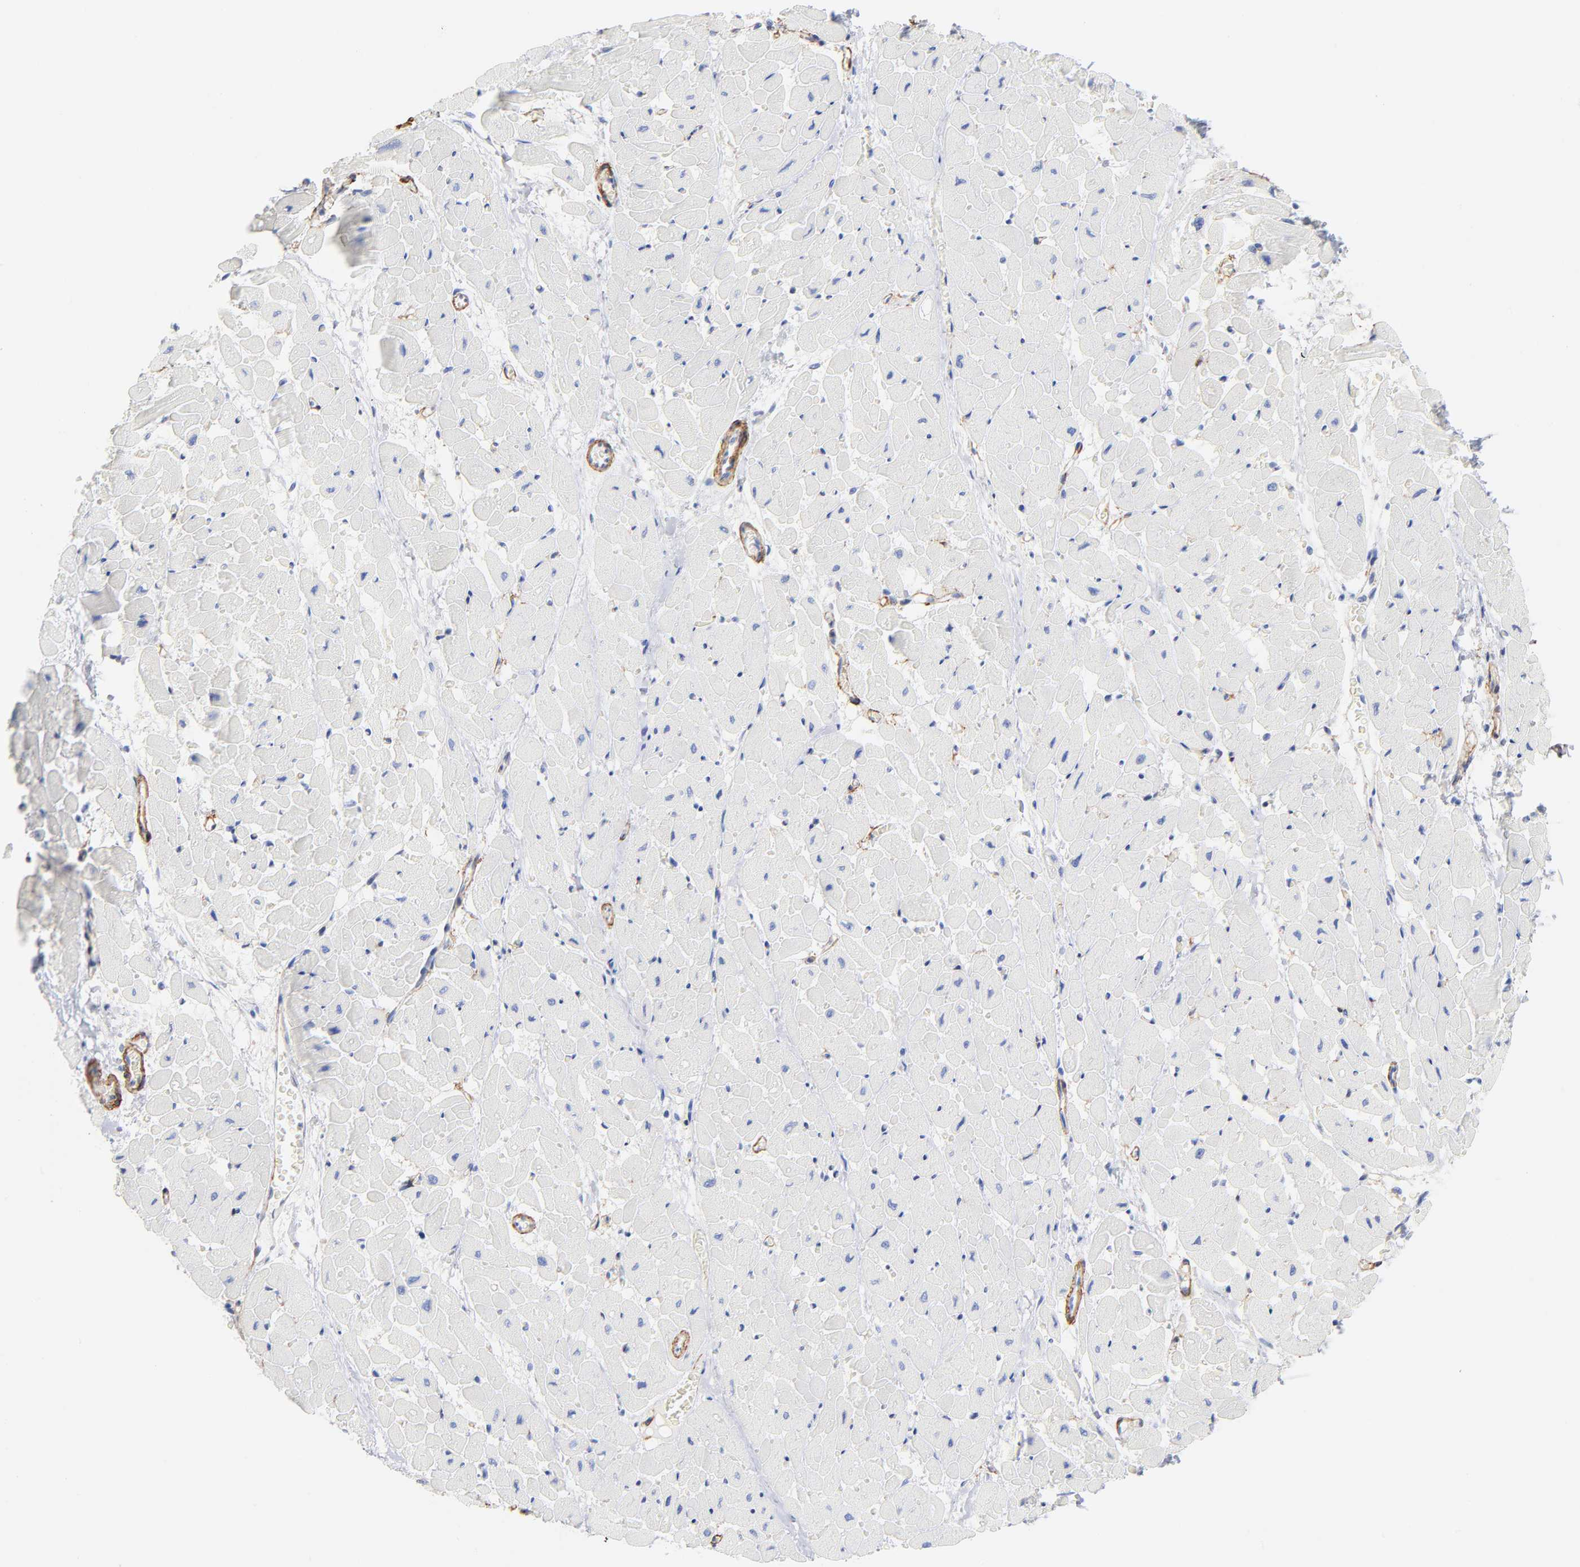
{"staining": {"intensity": "negative", "quantity": "none", "location": "none"}, "tissue": "heart muscle", "cell_type": "Cardiomyocytes", "image_type": "normal", "snomed": [{"axis": "morphology", "description": "Normal tissue, NOS"}, {"axis": "topography", "description": "Heart"}], "caption": "Immunohistochemistry (IHC) histopathology image of unremarkable heart muscle stained for a protein (brown), which exhibits no positivity in cardiomyocytes.", "gene": "AGTR1", "patient": {"sex": "male", "age": 45}}